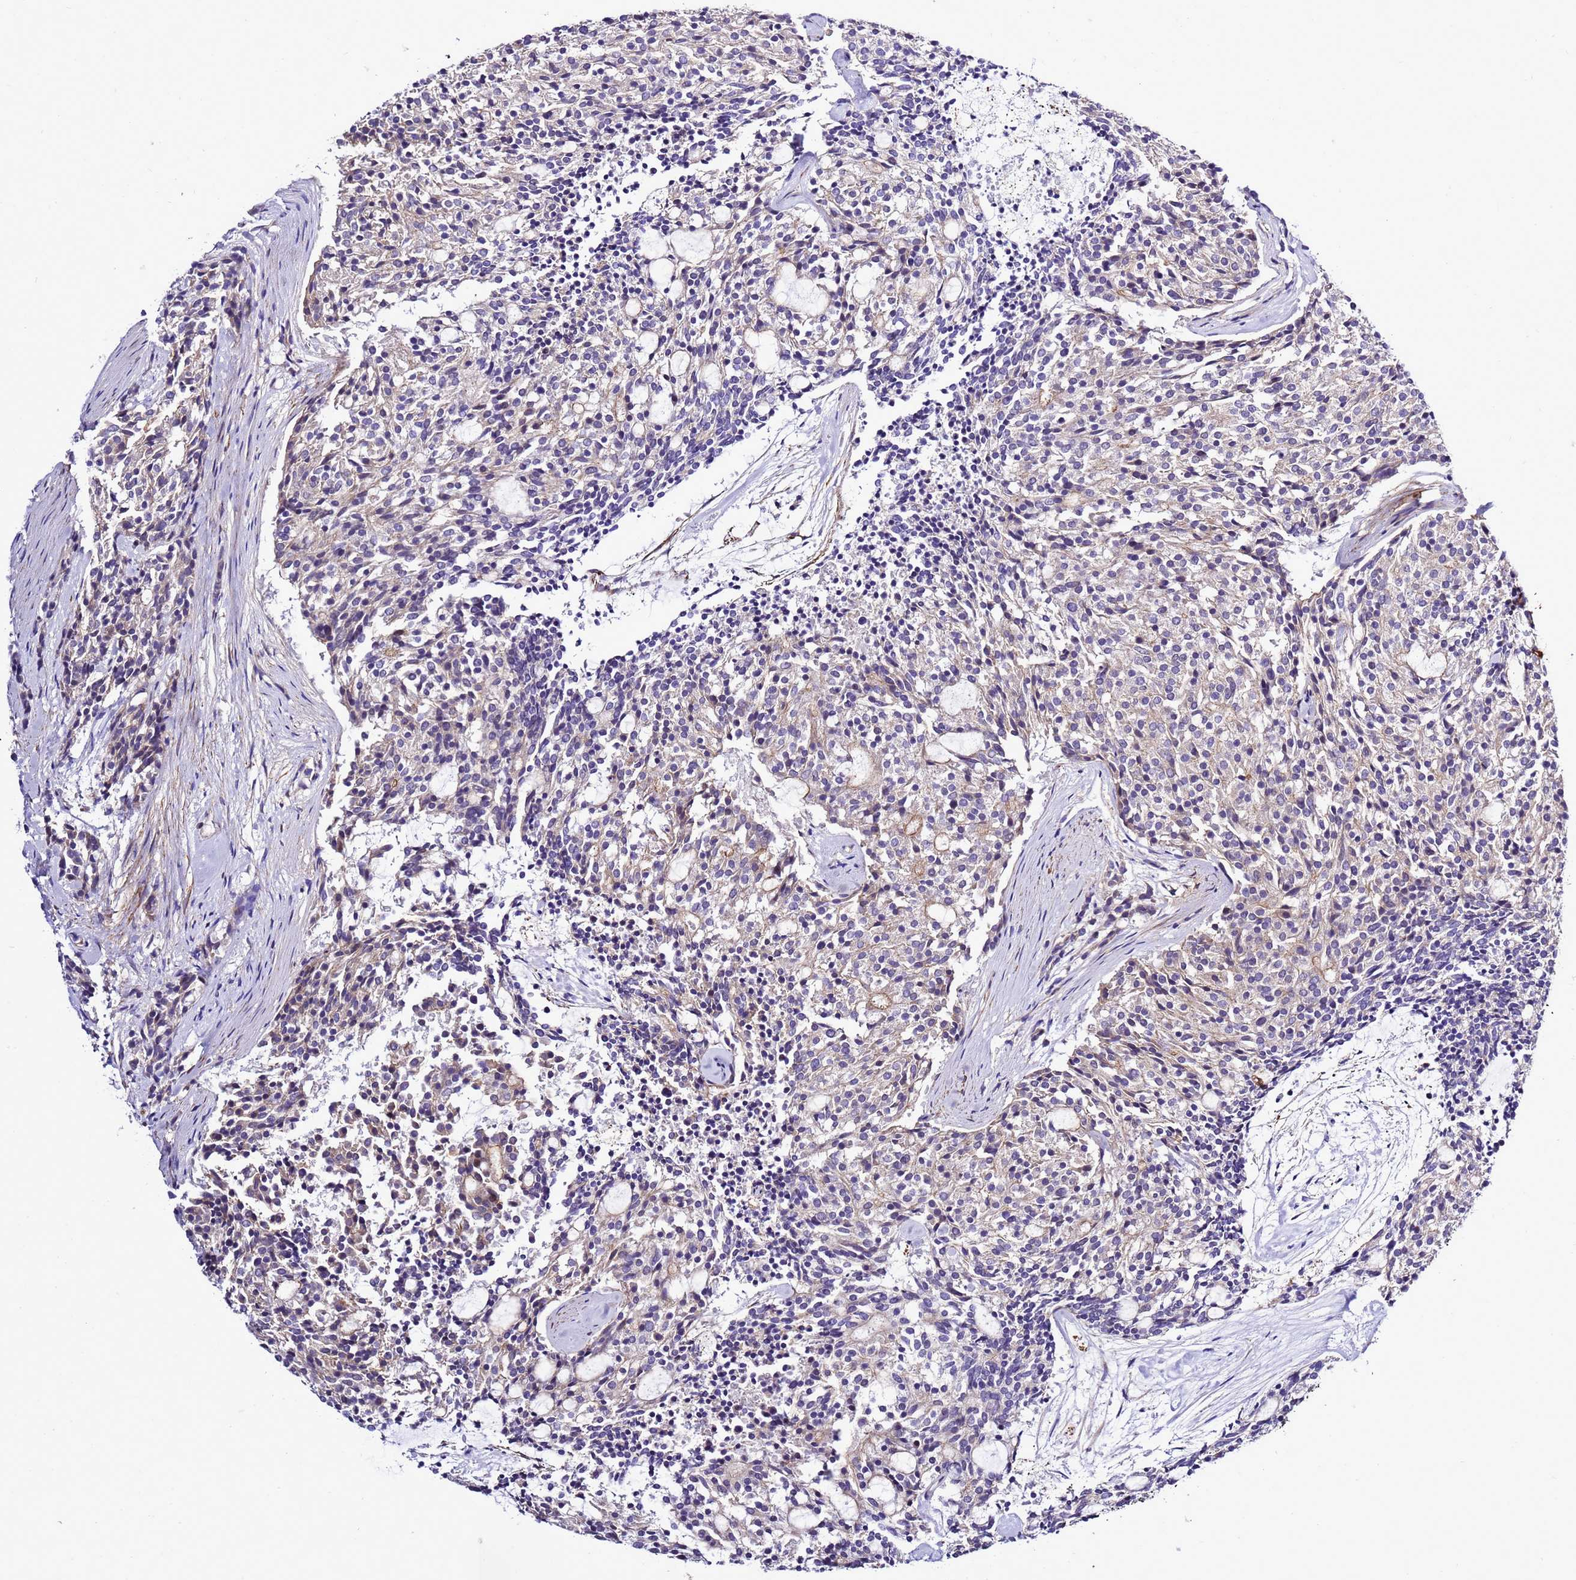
{"staining": {"intensity": "weak", "quantity": "25%-75%", "location": "cytoplasmic/membranous"}, "tissue": "carcinoid", "cell_type": "Tumor cells", "image_type": "cancer", "snomed": [{"axis": "morphology", "description": "Carcinoid, malignant, NOS"}, {"axis": "topography", "description": "Pancreas"}], "caption": "Tumor cells reveal low levels of weak cytoplasmic/membranous expression in approximately 25%-75% of cells in human malignant carcinoid. Immunohistochemistry stains the protein of interest in brown and the nuclei are stained blue.", "gene": "GZF1", "patient": {"sex": "female", "age": 54}}